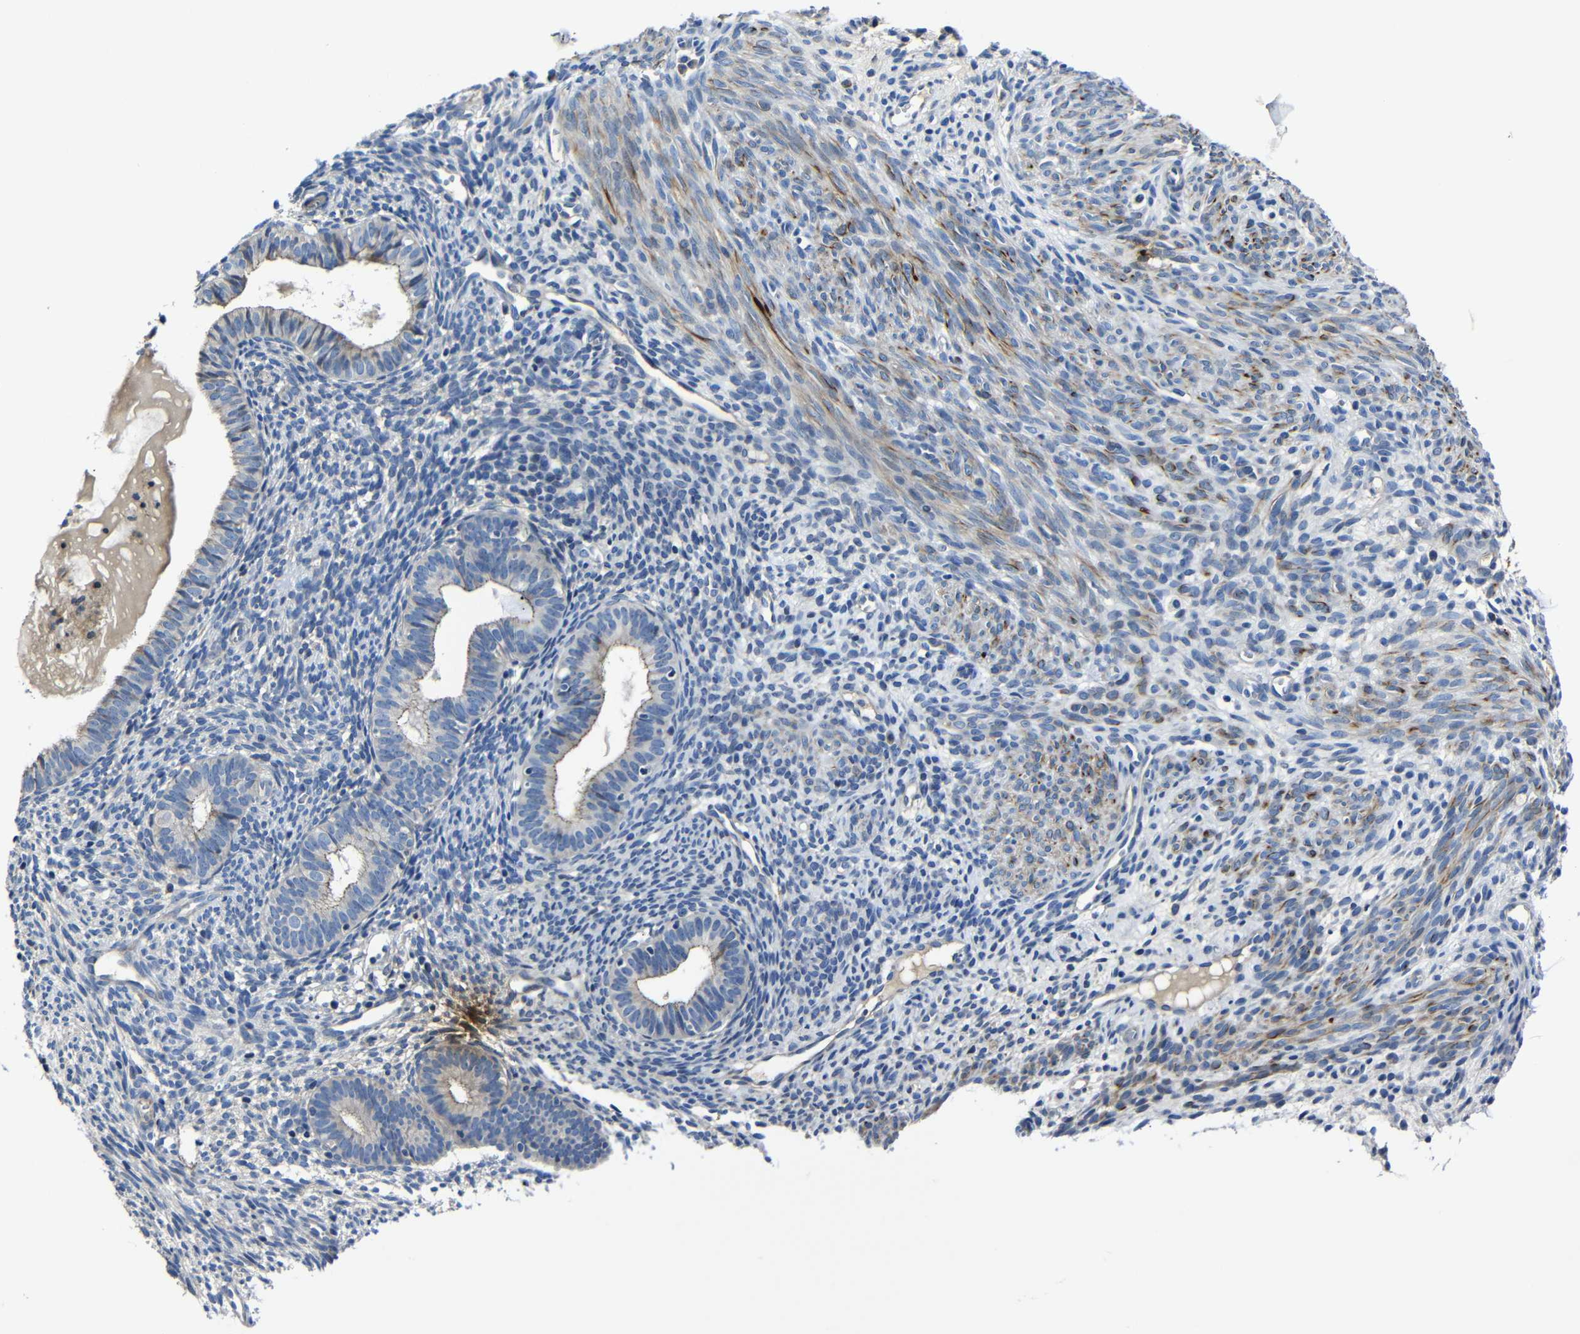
{"staining": {"intensity": "weak", "quantity": "<25%", "location": "cytoplasmic/membranous"}, "tissue": "endometrium", "cell_type": "Cells in endometrial stroma", "image_type": "normal", "snomed": [{"axis": "morphology", "description": "Normal tissue, NOS"}, {"axis": "morphology", "description": "Adenocarcinoma, NOS"}, {"axis": "topography", "description": "Endometrium"}, {"axis": "topography", "description": "Ovary"}], "caption": "The image demonstrates no staining of cells in endometrial stroma in benign endometrium.", "gene": "AFDN", "patient": {"sex": "female", "age": 68}}